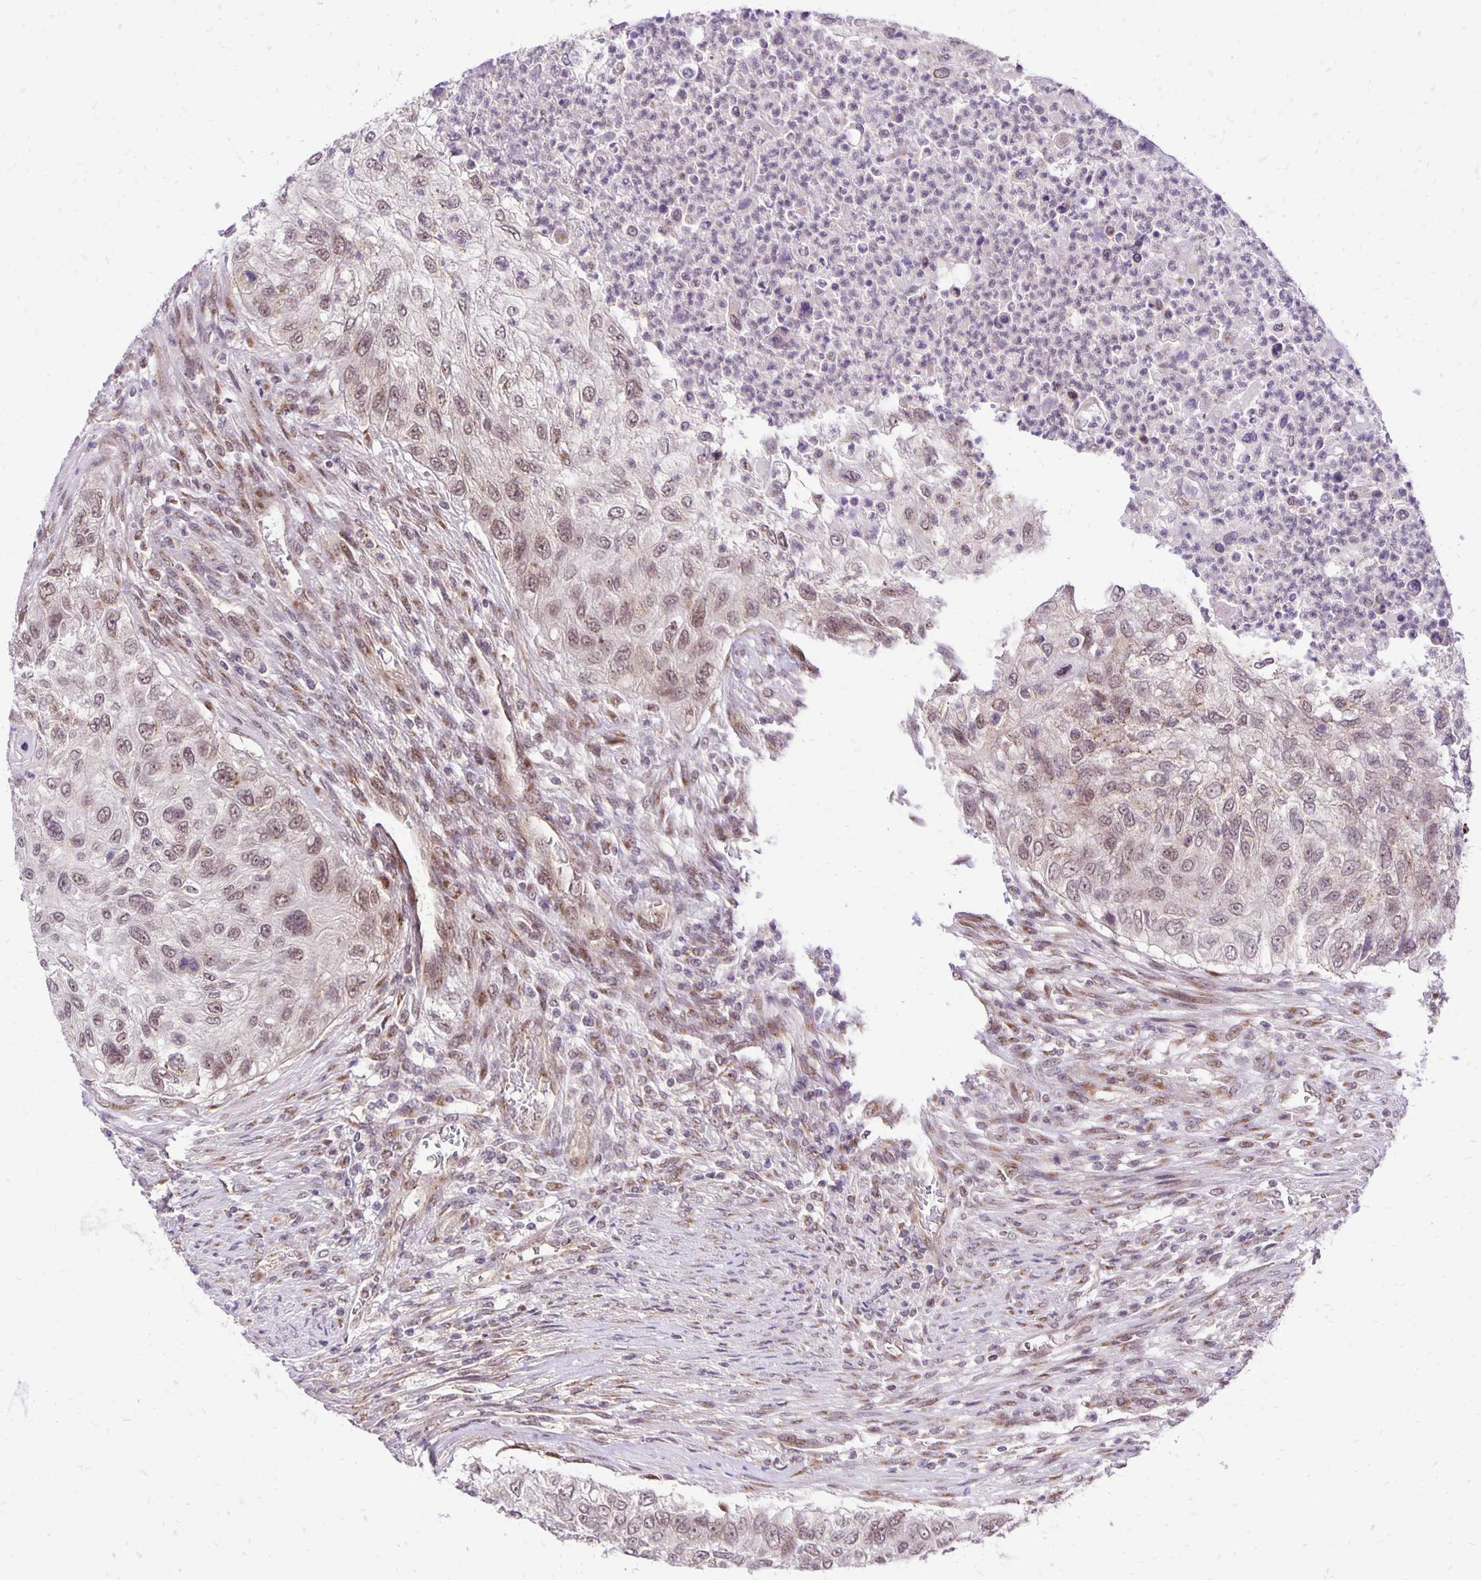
{"staining": {"intensity": "weak", "quantity": ">75%", "location": "nuclear"}, "tissue": "urothelial cancer", "cell_type": "Tumor cells", "image_type": "cancer", "snomed": [{"axis": "morphology", "description": "Urothelial carcinoma, High grade"}, {"axis": "topography", "description": "Urinary bladder"}], "caption": "Urothelial cancer tissue exhibits weak nuclear staining in about >75% of tumor cells, visualized by immunohistochemistry.", "gene": "GOLGA5", "patient": {"sex": "female", "age": 60}}